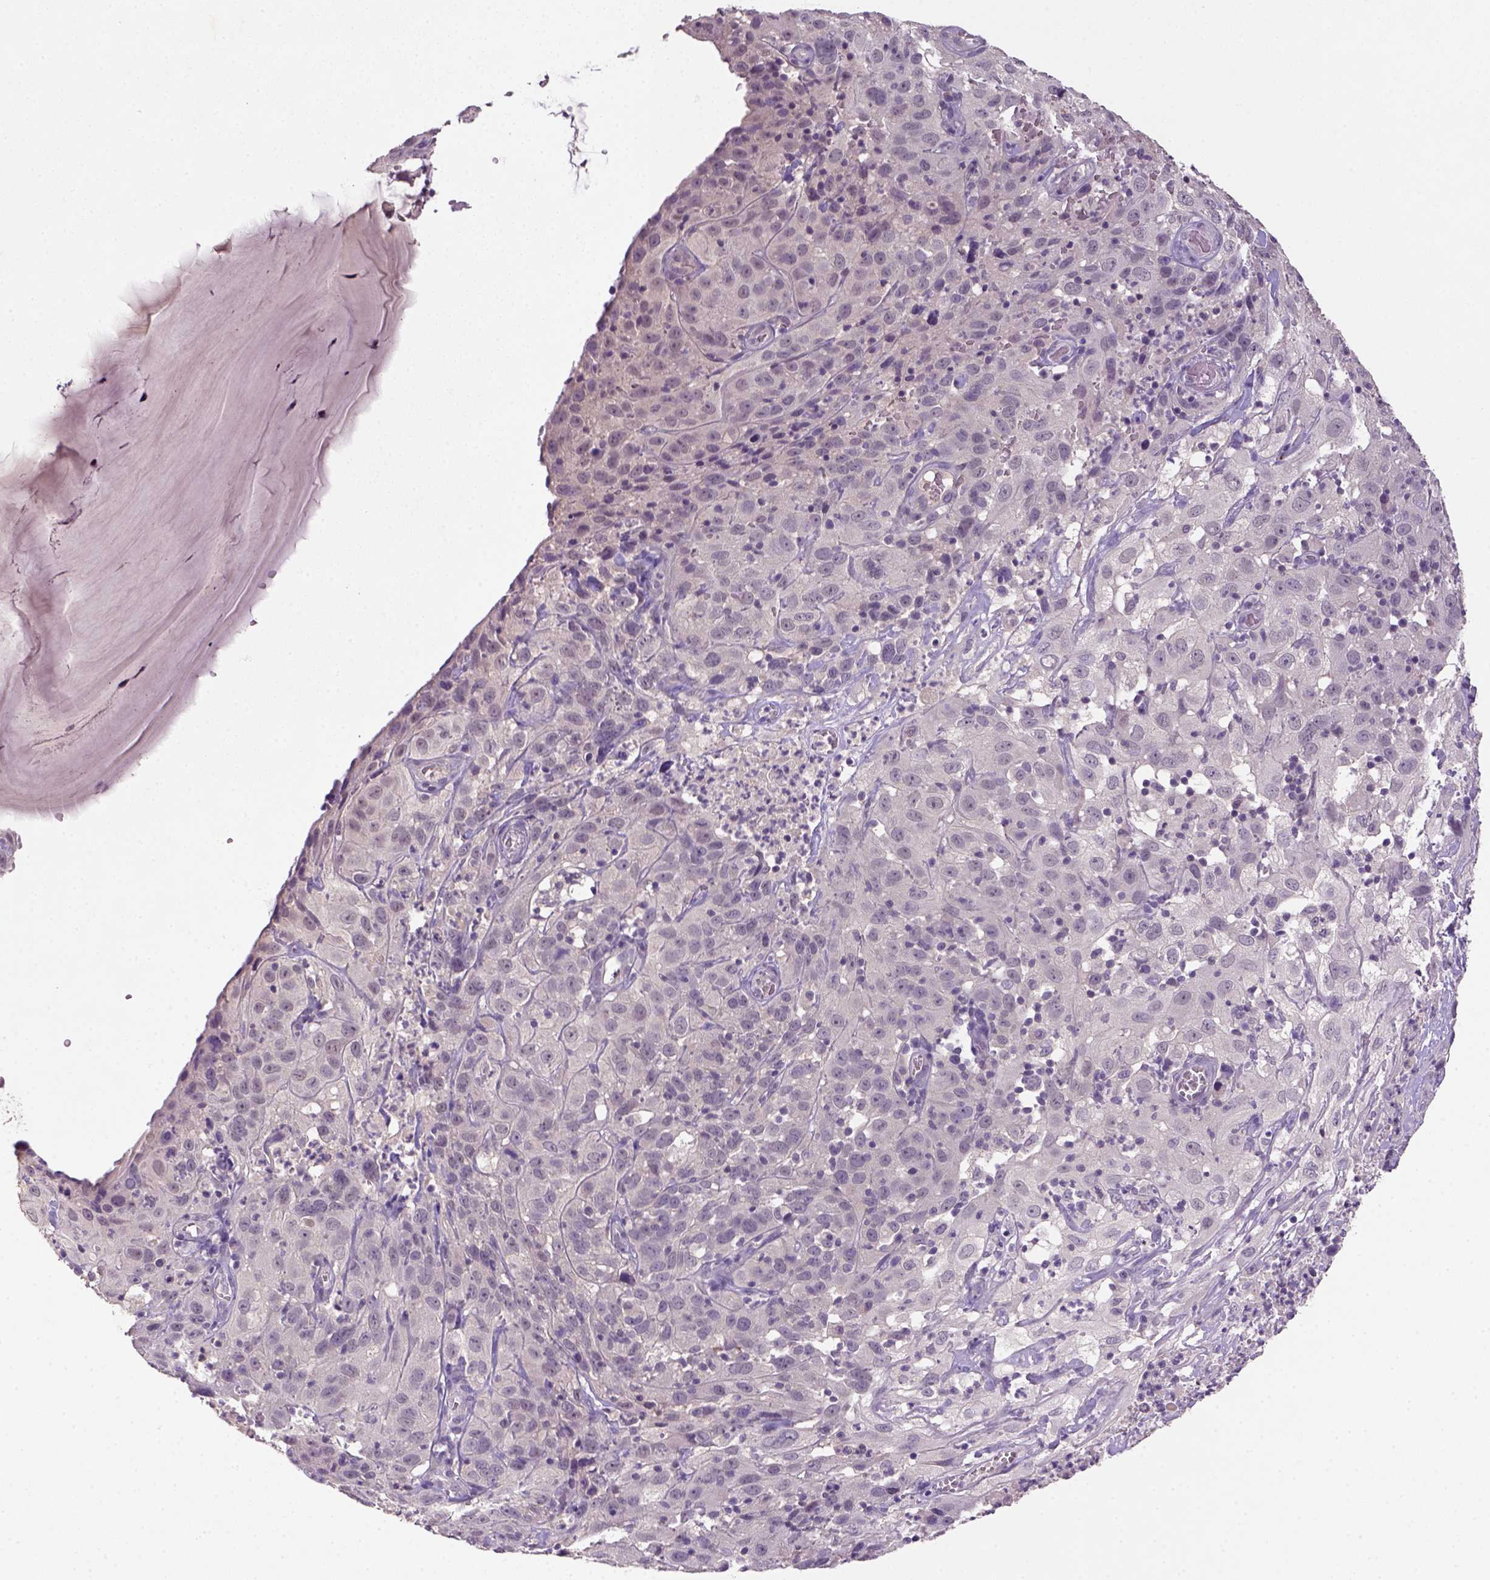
{"staining": {"intensity": "negative", "quantity": "none", "location": "none"}, "tissue": "cervical cancer", "cell_type": "Tumor cells", "image_type": "cancer", "snomed": [{"axis": "morphology", "description": "Squamous cell carcinoma, NOS"}, {"axis": "topography", "description": "Cervix"}], "caption": "This is a histopathology image of immunohistochemistry (IHC) staining of cervical cancer, which shows no expression in tumor cells.", "gene": "NLGN2", "patient": {"sex": "female", "age": 32}}